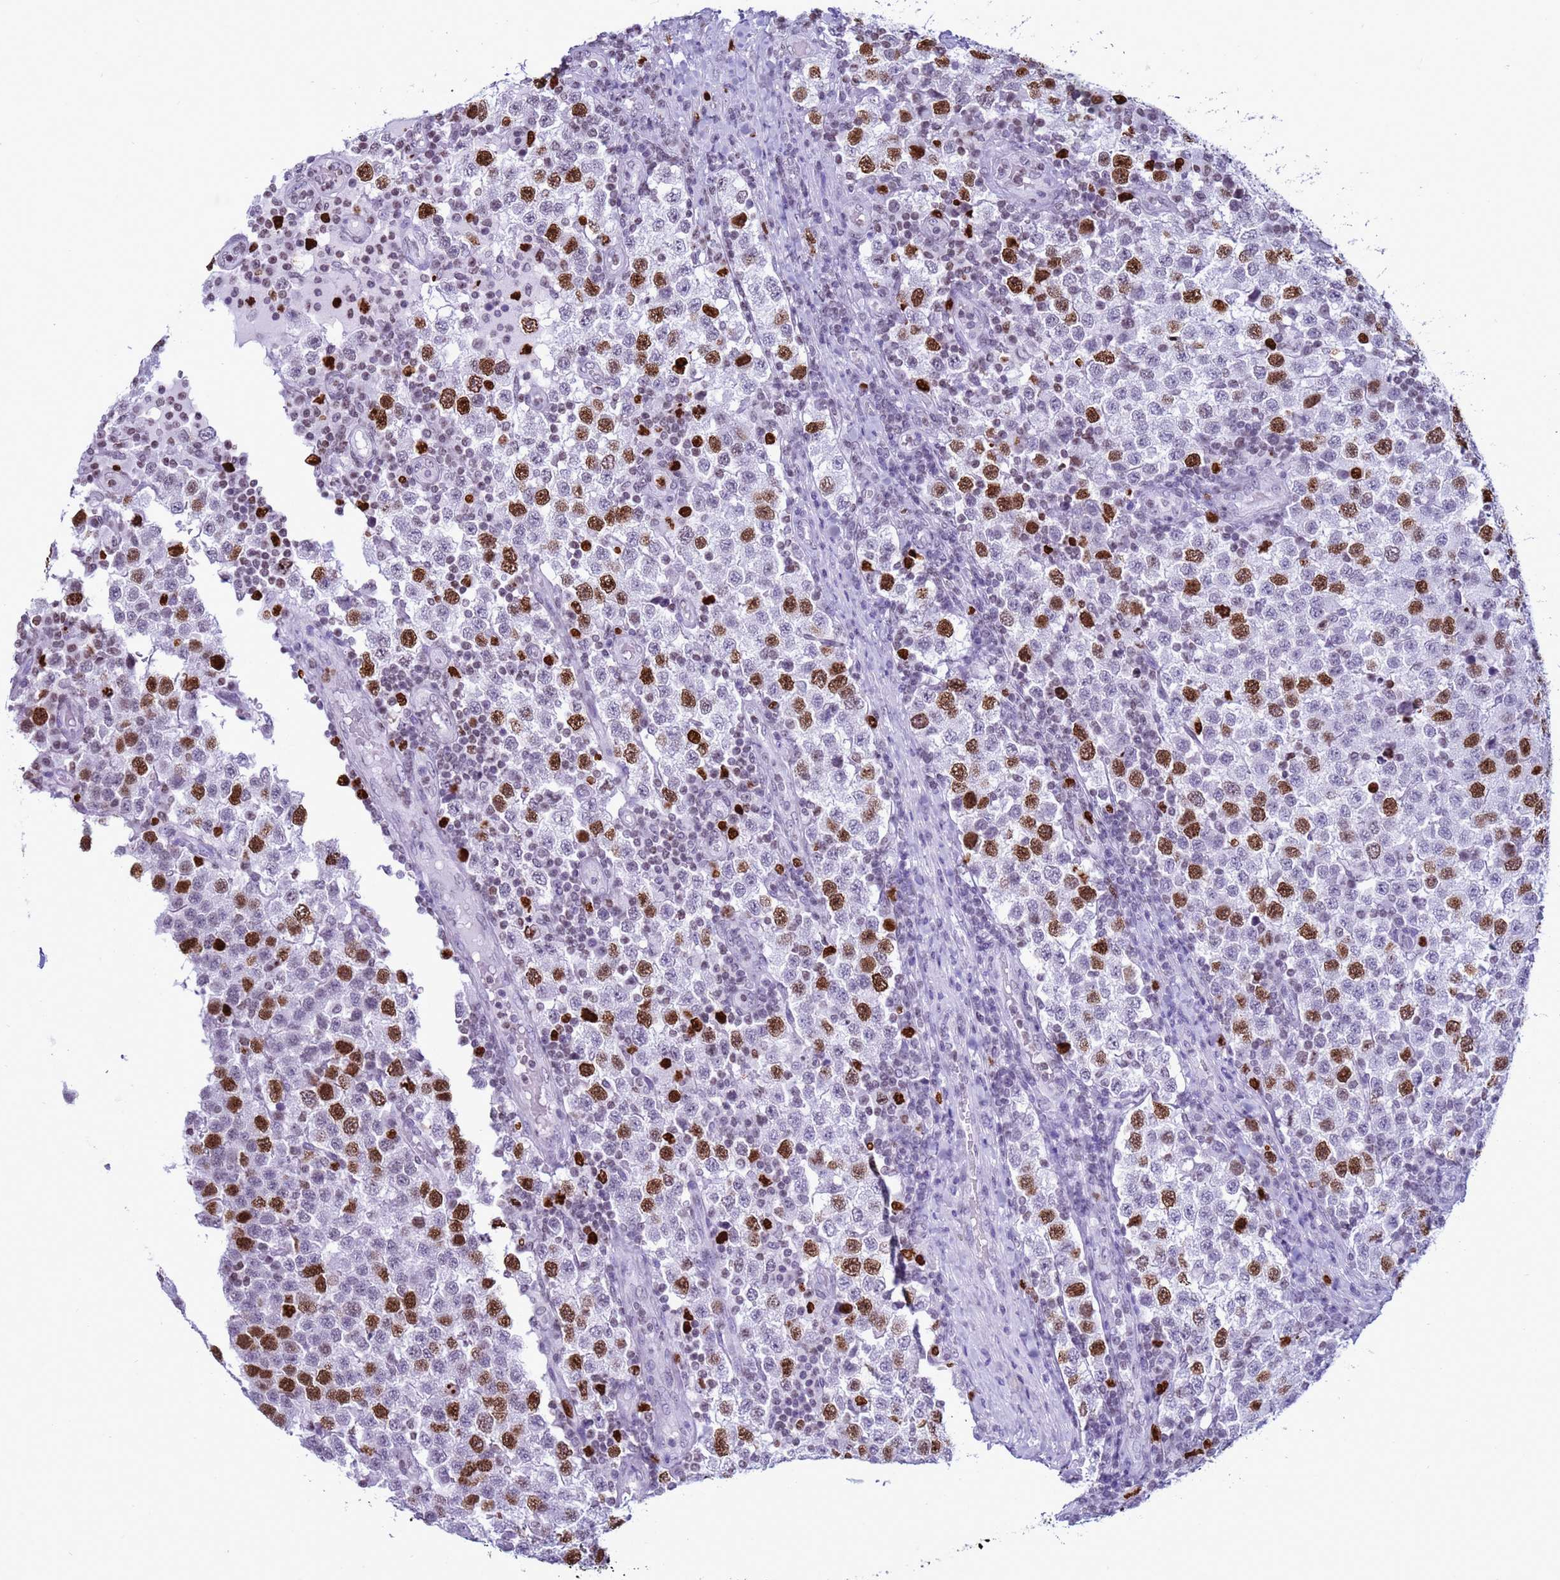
{"staining": {"intensity": "strong", "quantity": "25%-75%", "location": "nuclear"}, "tissue": "testis cancer", "cell_type": "Tumor cells", "image_type": "cancer", "snomed": [{"axis": "morphology", "description": "Seminoma, NOS"}, {"axis": "topography", "description": "Testis"}], "caption": "There is high levels of strong nuclear positivity in tumor cells of testis seminoma, as demonstrated by immunohistochemical staining (brown color).", "gene": "H4C8", "patient": {"sex": "male", "age": 34}}